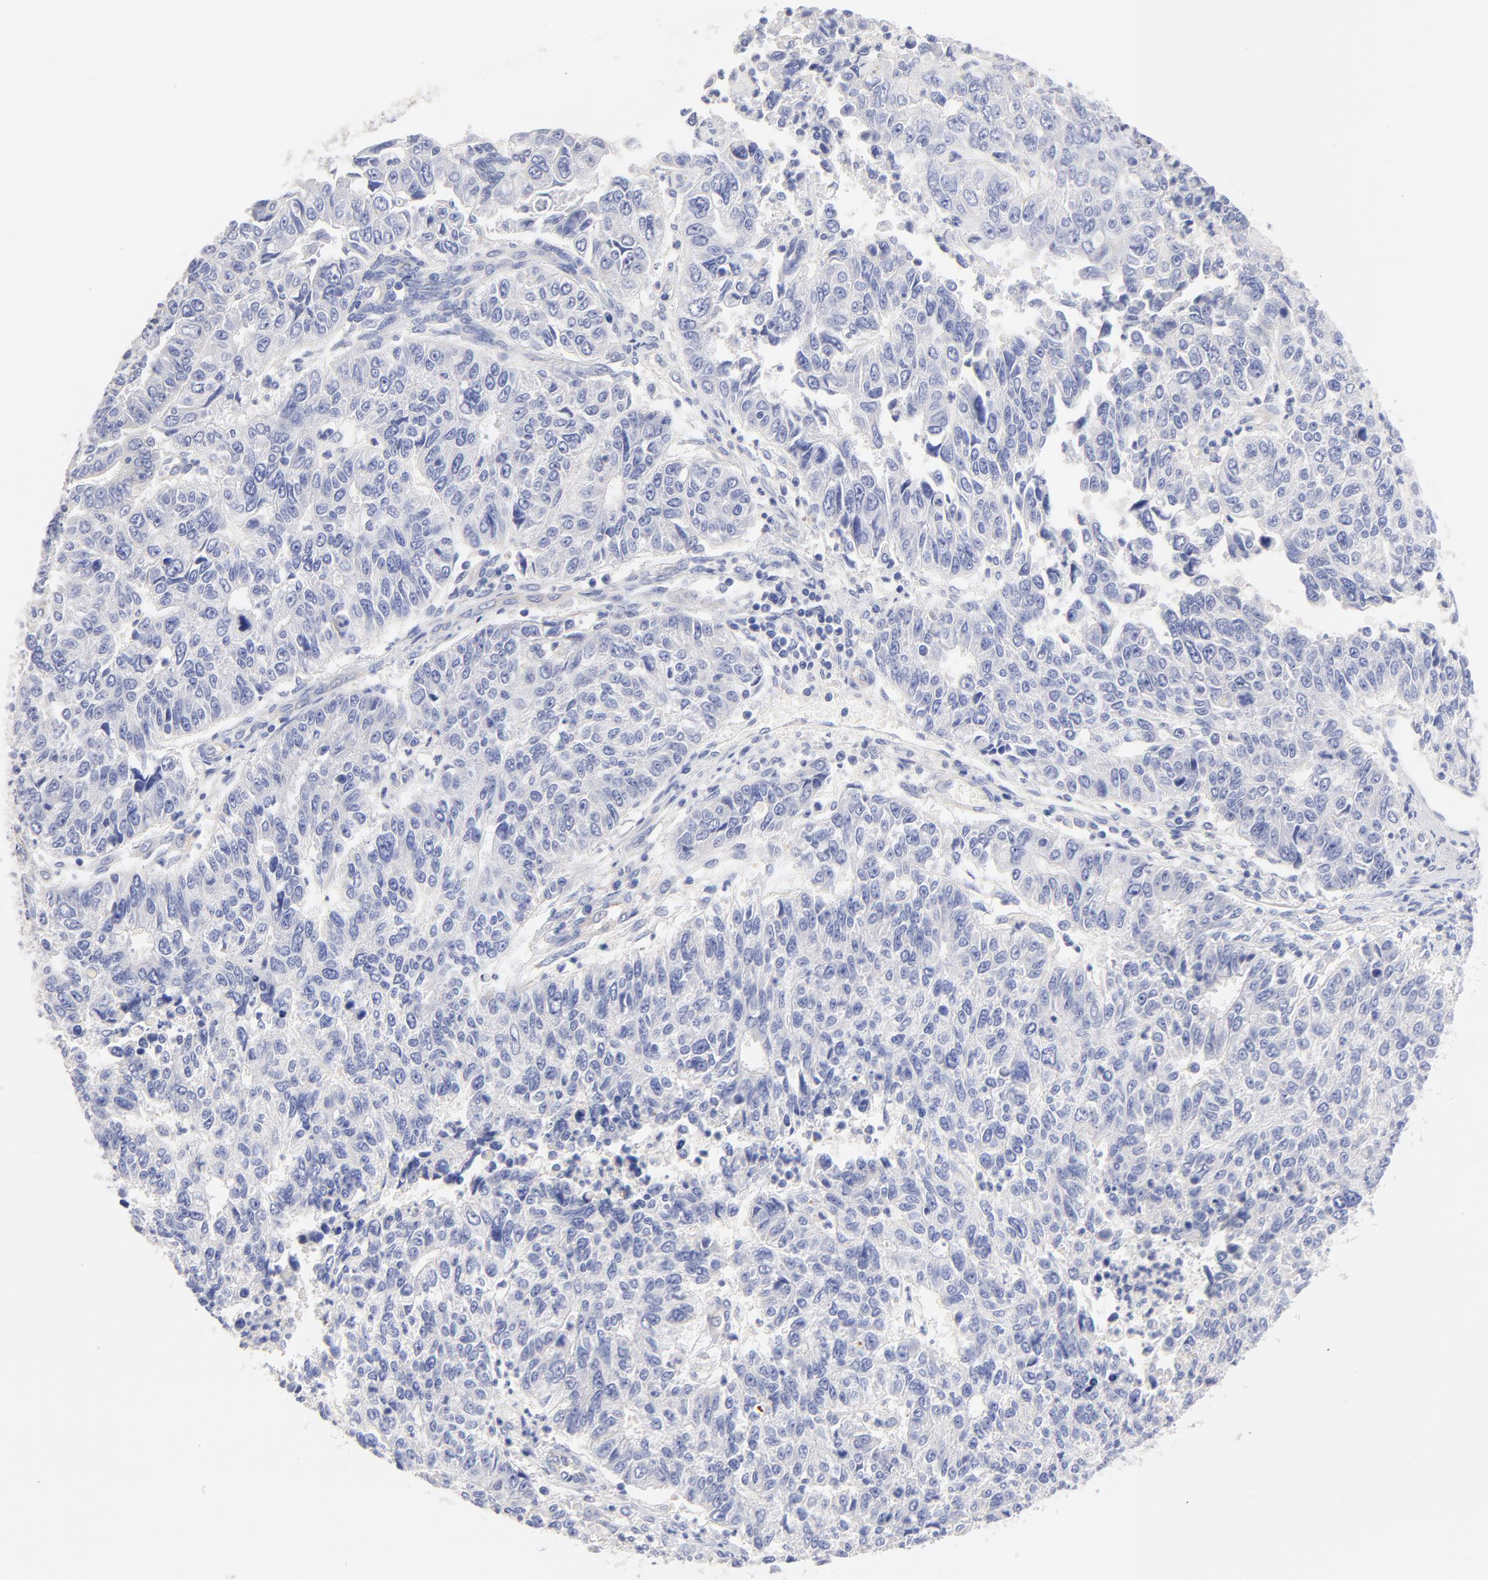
{"staining": {"intensity": "negative", "quantity": "none", "location": "none"}, "tissue": "endometrial cancer", "cell_type": "Tumor cells", "image_type": "cancer", "snomed": [{"axis": "morphology", "description": "Adenocarcinoma, NOS"}, {"axis": "topography", "description": "Endometrium"}], "caption": "High magnification brightfield microscopy of endometrial cancer (adenocarcinoma) stained with DAB (3,3'-diaminobenzidine) (brown) and counterstained with hematoxylin (blue): tumor cells show no significant expression.", "gene": "HS3ST1", "patient": {"sex": "female", "age": 42}}